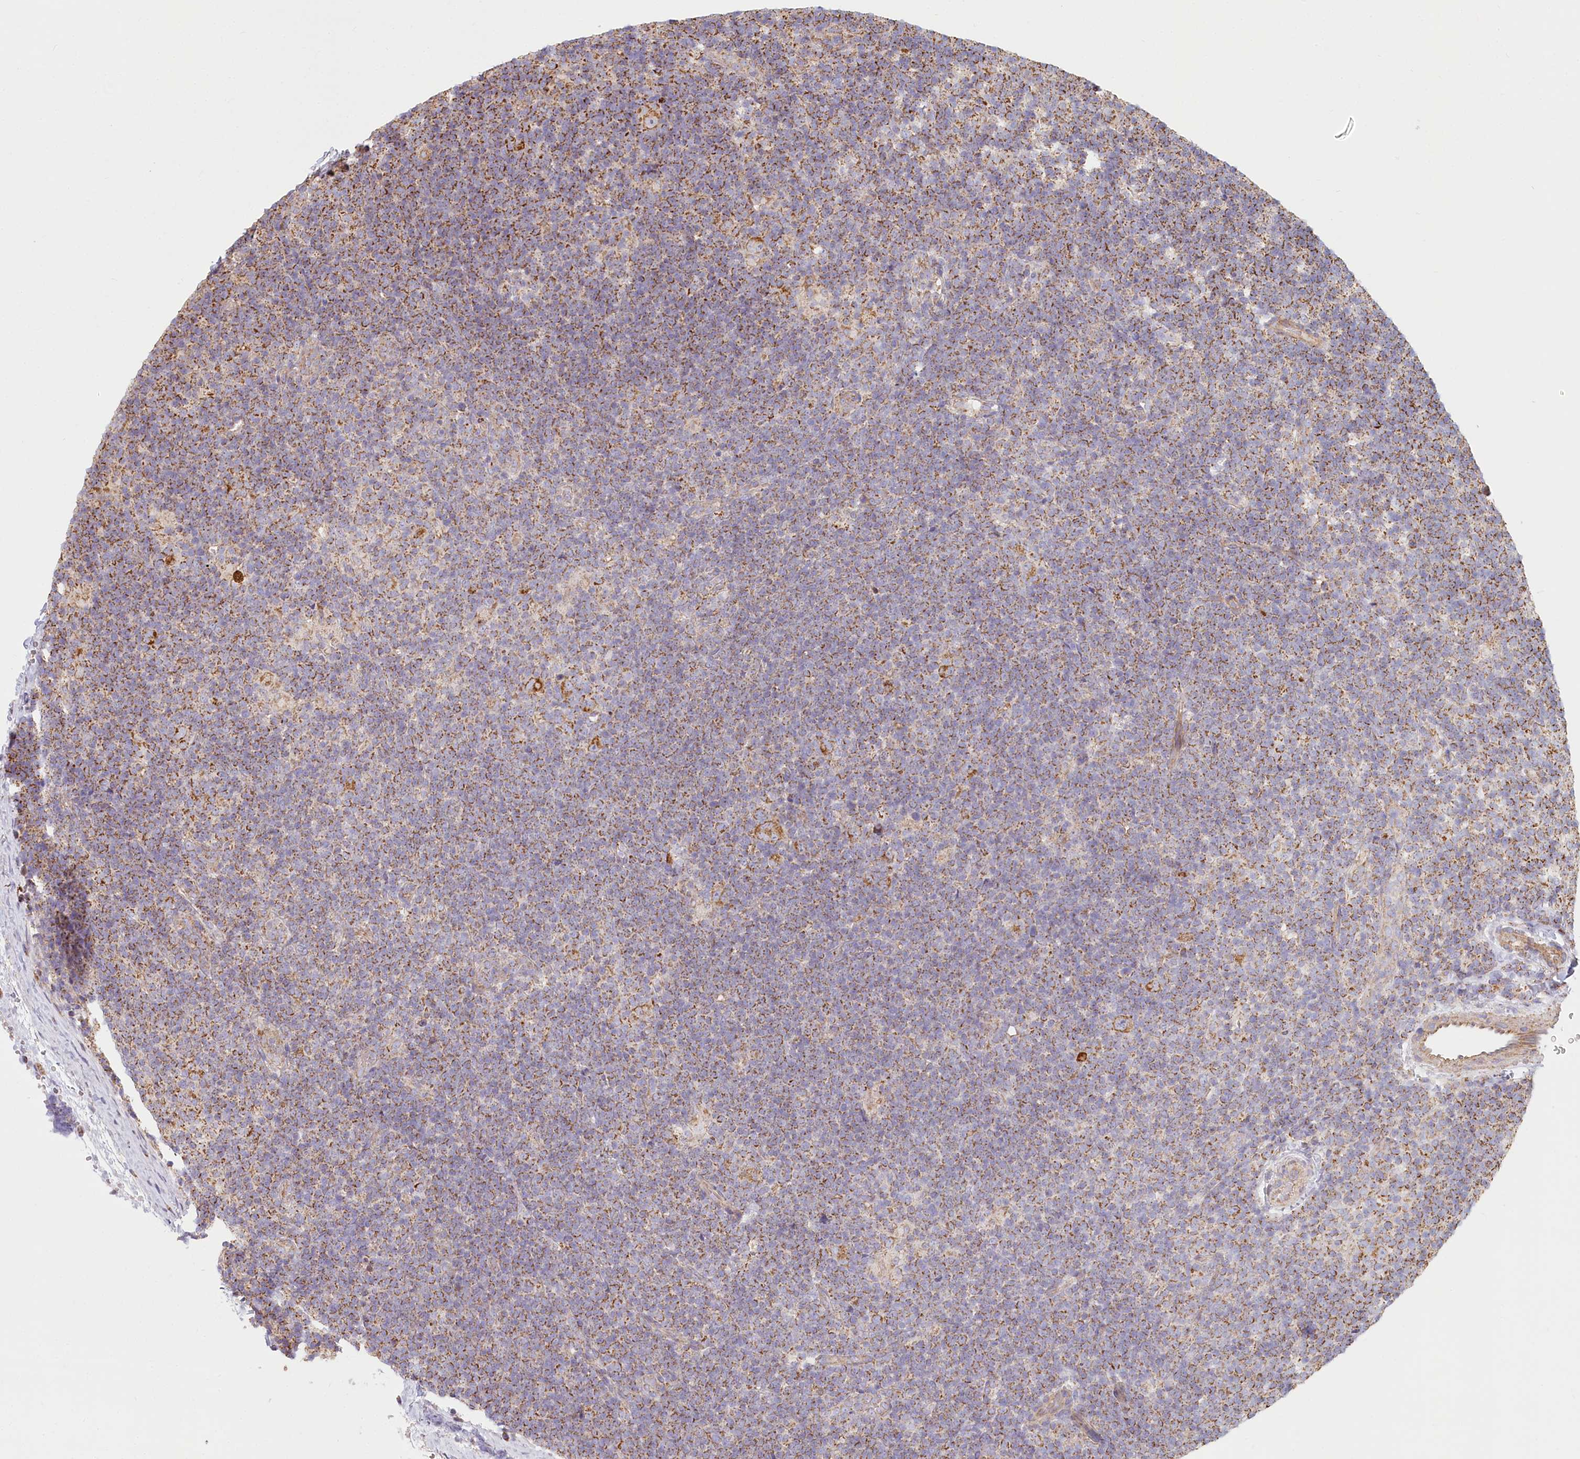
{"staining": {"intensity": "moderate", "quantity": ">75%", "location": "cytoplasmic/membranous"}, "tissue": "lymphoma", "cell_type": "Tumor cells", "image_type": "cancer", "snomed": [{"axis": "morphology", "description": "Hodgkin's disease, NOS"}, {"axis": "topography", "description": "Lymph node"}], "caption": "Human lymphoma stained with a protein marker displays moderate staining in tumor cells.", "gene": "UMPS", "patient": {"sex": "female", "age": 57}}